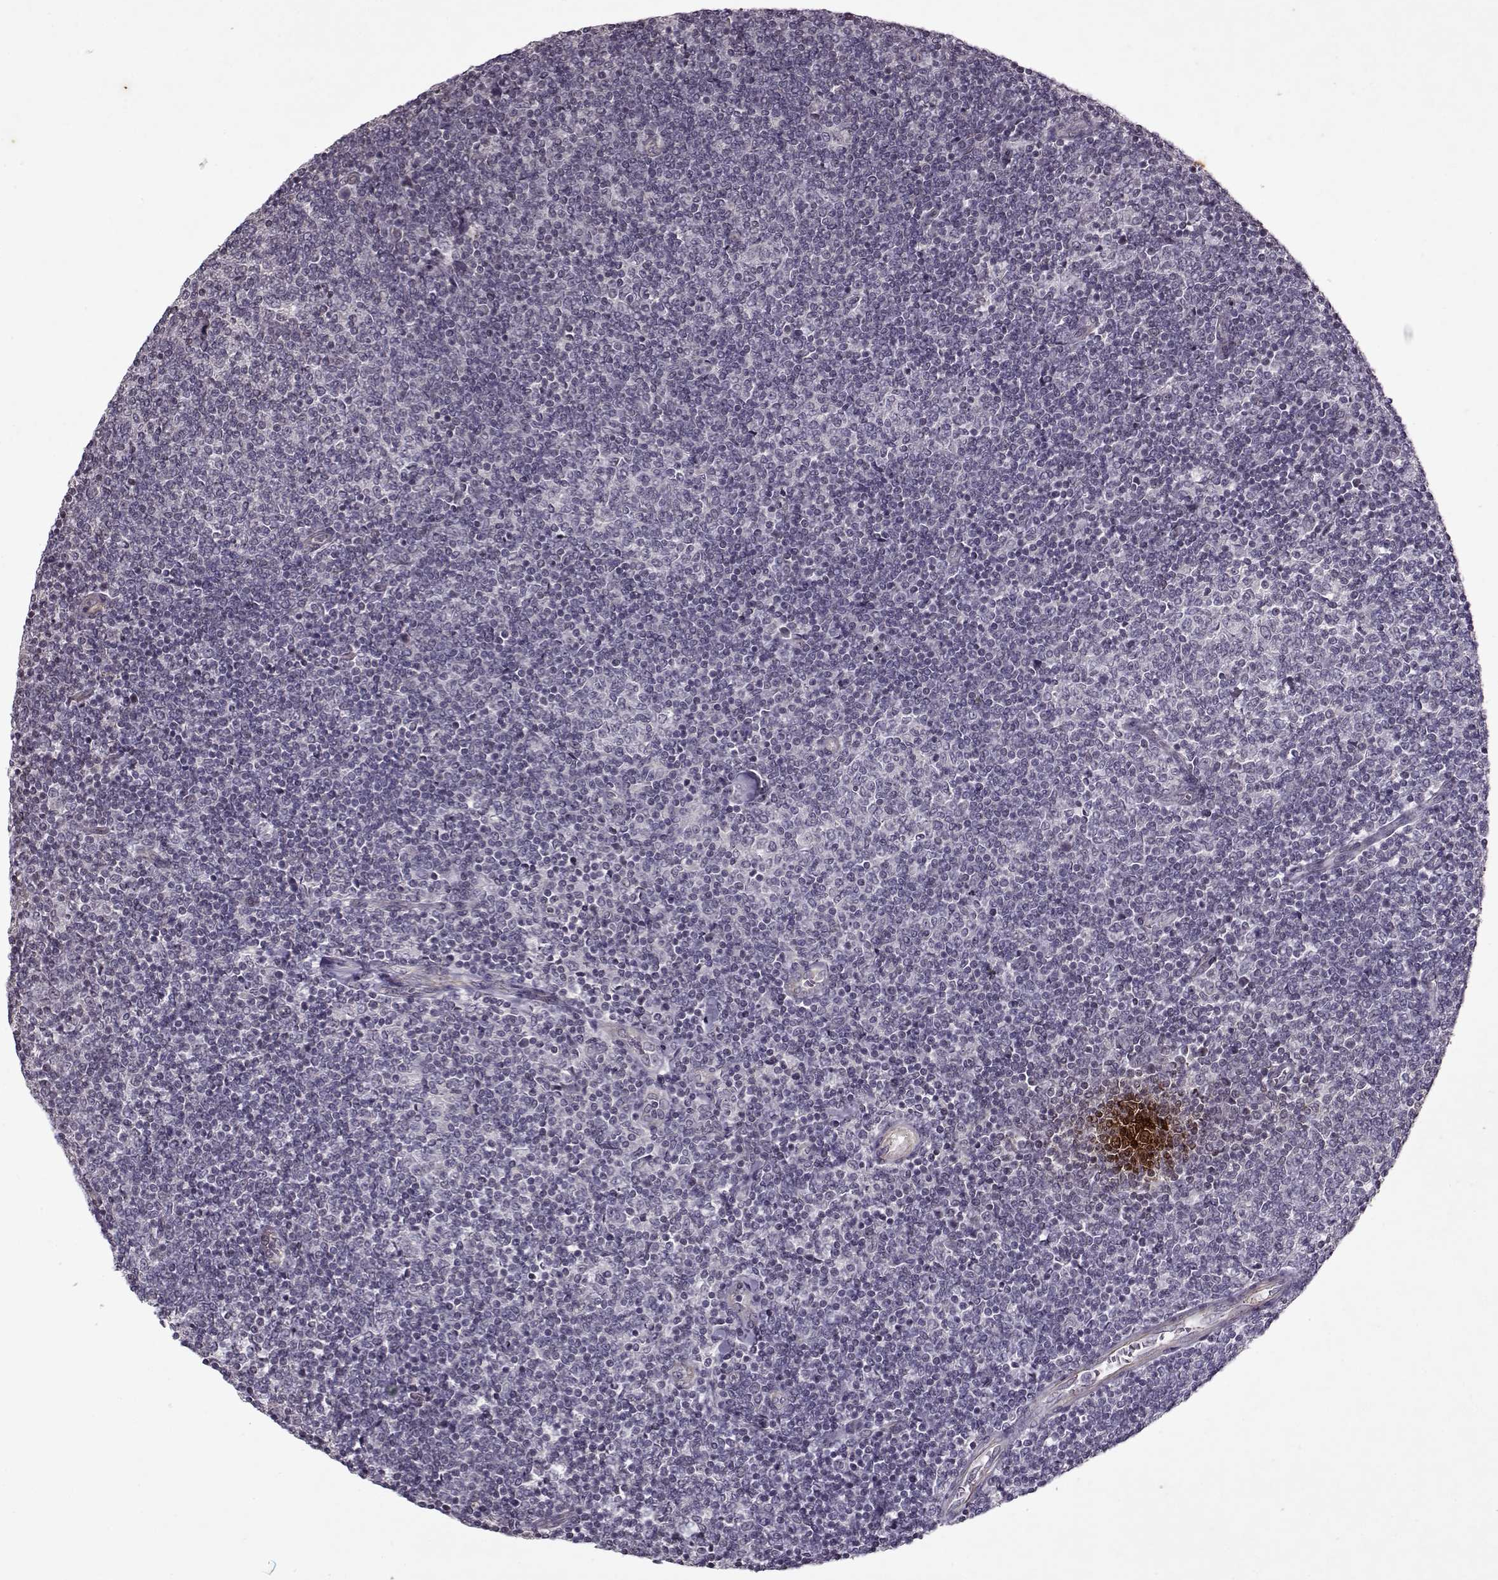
{"staining": {"intensity": "negative", "quantity": "none", "location": "none"}, "tissue": "lymphoma", "cell_type": "Tumor cells", "image_type": "cancer", "snomed": [{"axis": "morphology", "description": "Malignant lymphoma, non-Hodgkin's type, Low grade"}, {"axis": "topography", "description": "Lymph node"}], "caption": "Tumor cells show no significant protein positivity in lymphoma. Brightfield microscopy of immunohistochemistry stained with DAB (3,3'-diaminobenzidine) (brown) and hematoxylin (blue), captured at high magnification.", "gene": "KRT9", "patient": {"sex": "male", "age": 52}}